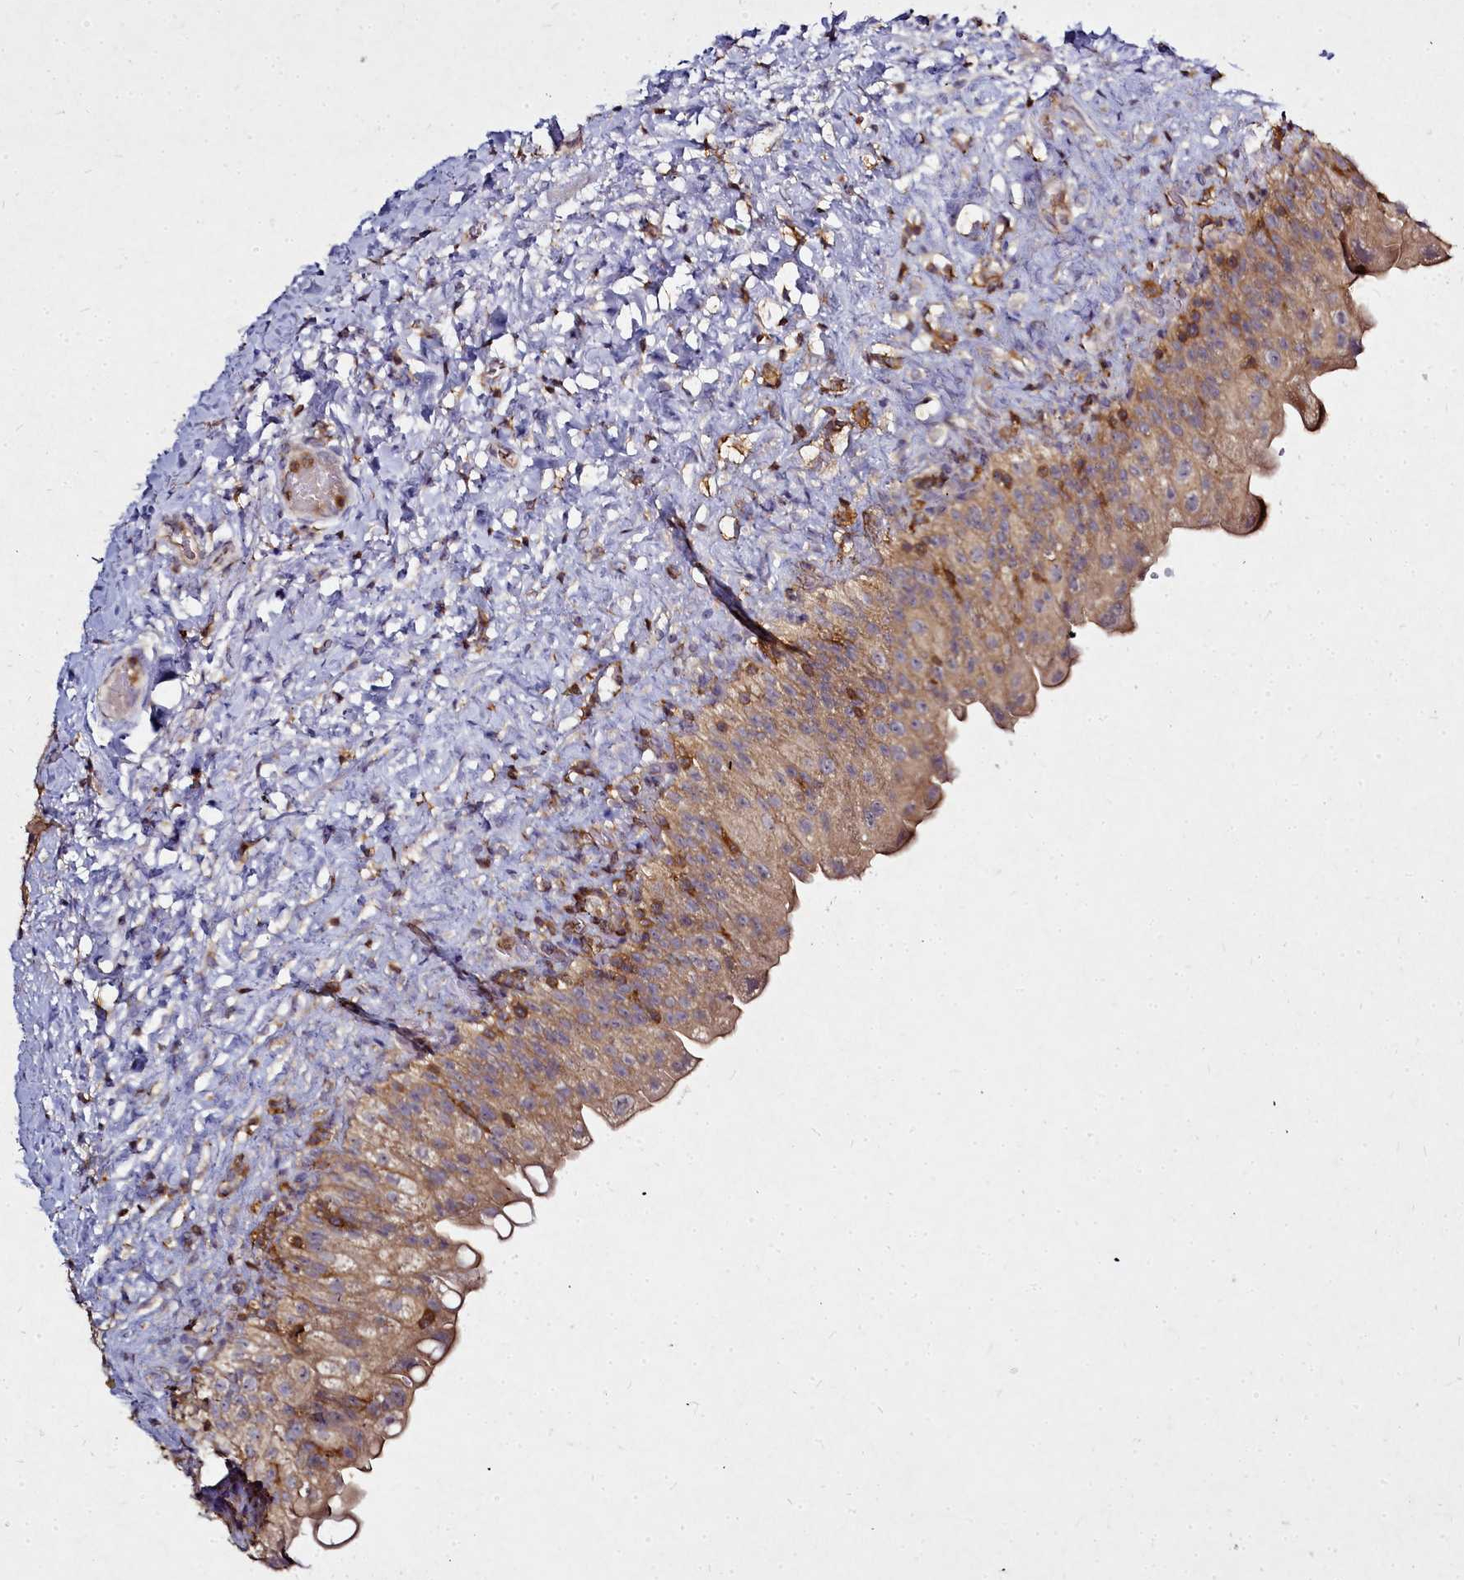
{"staining": {"intensity": "moderate", "quantity": ">75%", "location": "cytoplasmic/membranous"}, "tissue": "urinary bladder", "cell_type": "Urothelial cells", "image_type": "normal", "snomed": [{"axis": "morphology", "description": "Normal tissue, NOS"}, {"axis": "topography", "description": "Urinary bladder"}], "caption": "Urothelial cells reveal medium levels of moderate cytoplasmic/membranous positivity in about >75% of cells in unremarkable urinary bladder.", "gene": "NCKAP1L", "patient": {"sex": "female", "age": 27}}